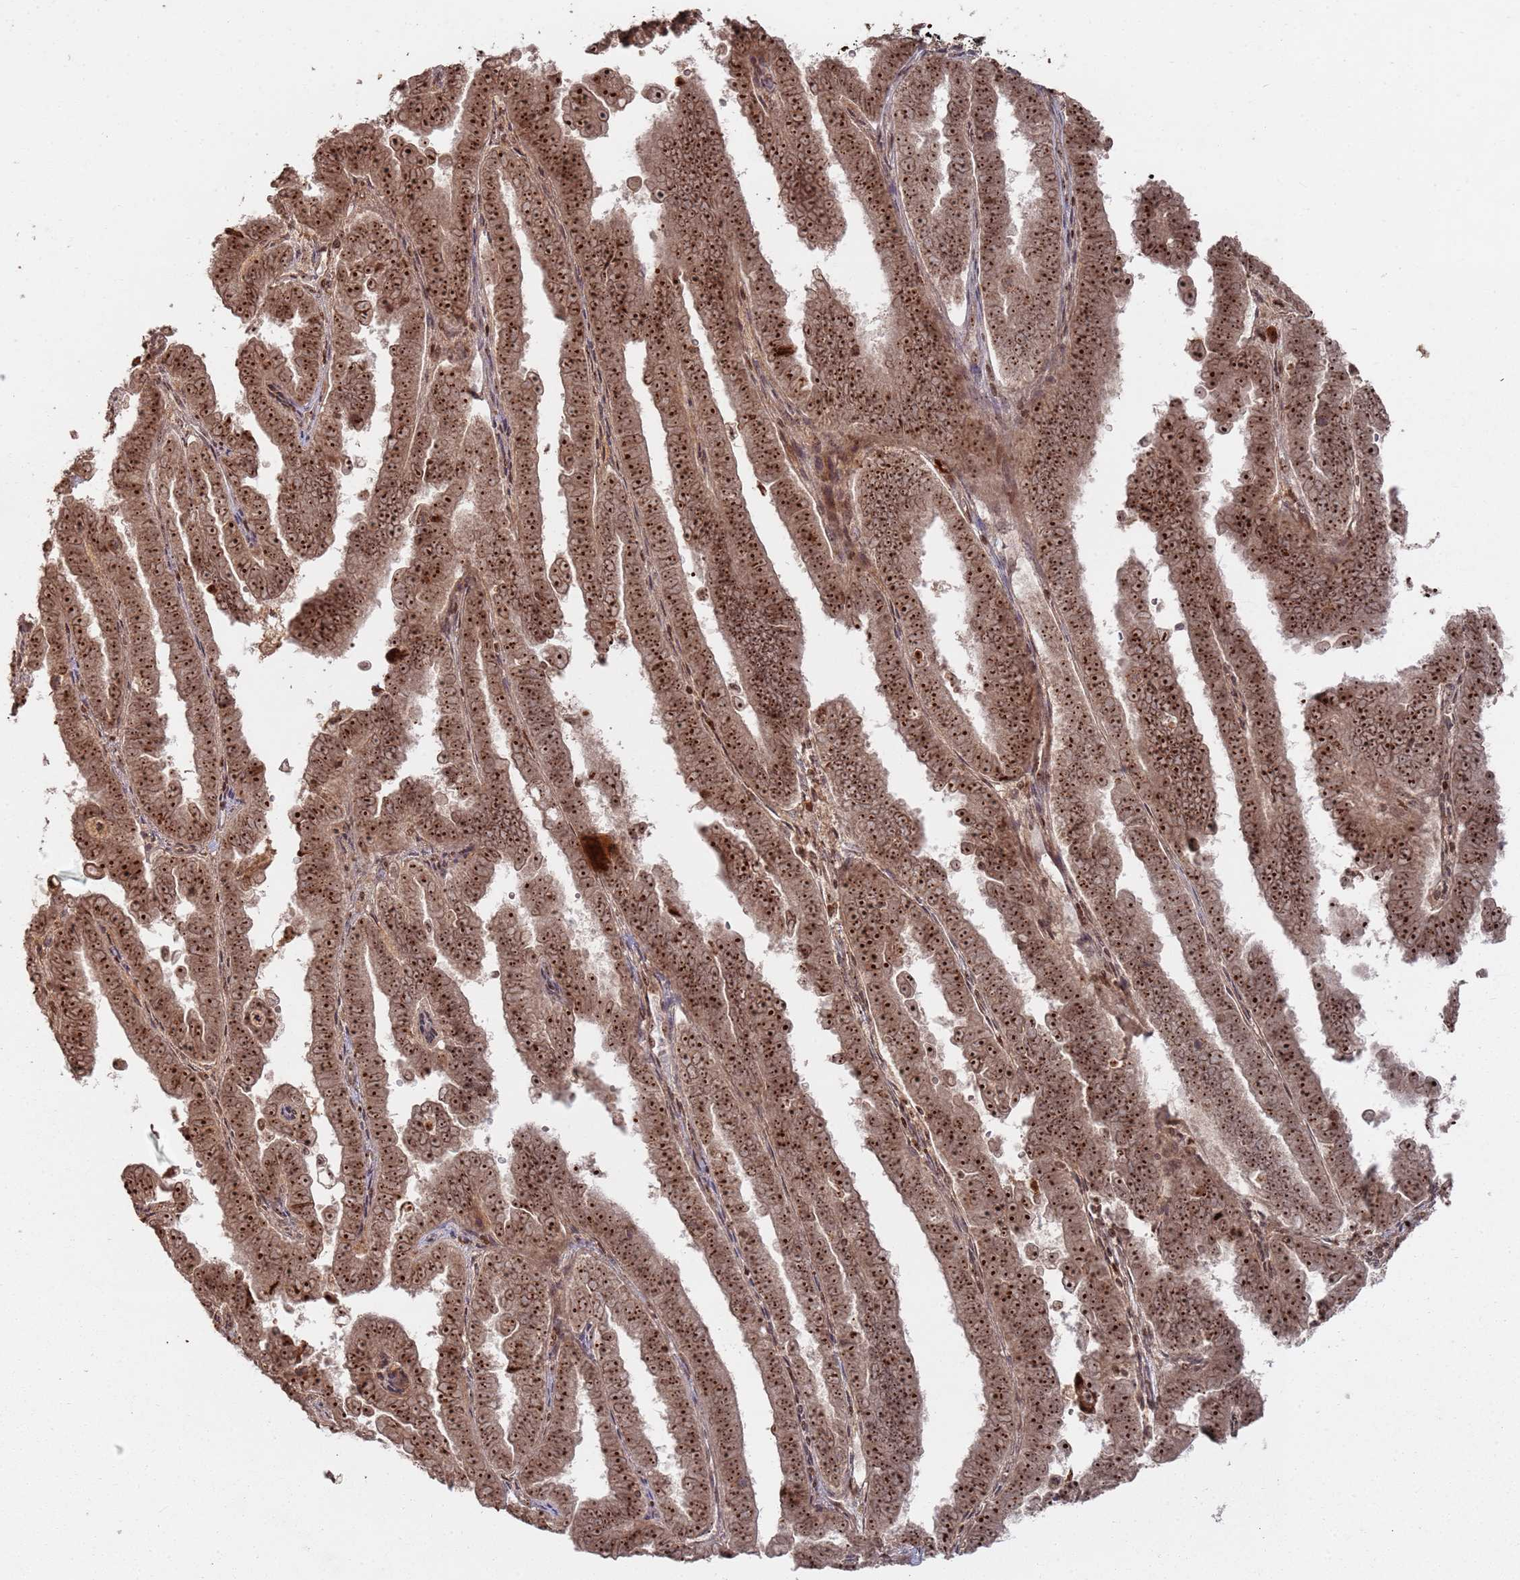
{"staining": {"intensity": "strong", "quantity": ">75%", "location": "cytoplasmic/membranous,nuclear"}, "tissue": "endometrial cancer", "cell_type": "Tumor cells", "image_type": "cancer", "snomed": [{"axis": "morphology", "description": "Adenocarcinoma, NOS"}, {"axis": "topography", "description": "Endometrium"}], "caption": "DAB immunohistochemical staining of human adenocarcinoma (endometrial) shows strong cytoplasmic/membranous and nuclear protein staining in about >75% of tumor cells.", "gene": "UTP11", "patient": {"sex": "female", "age": 75}}